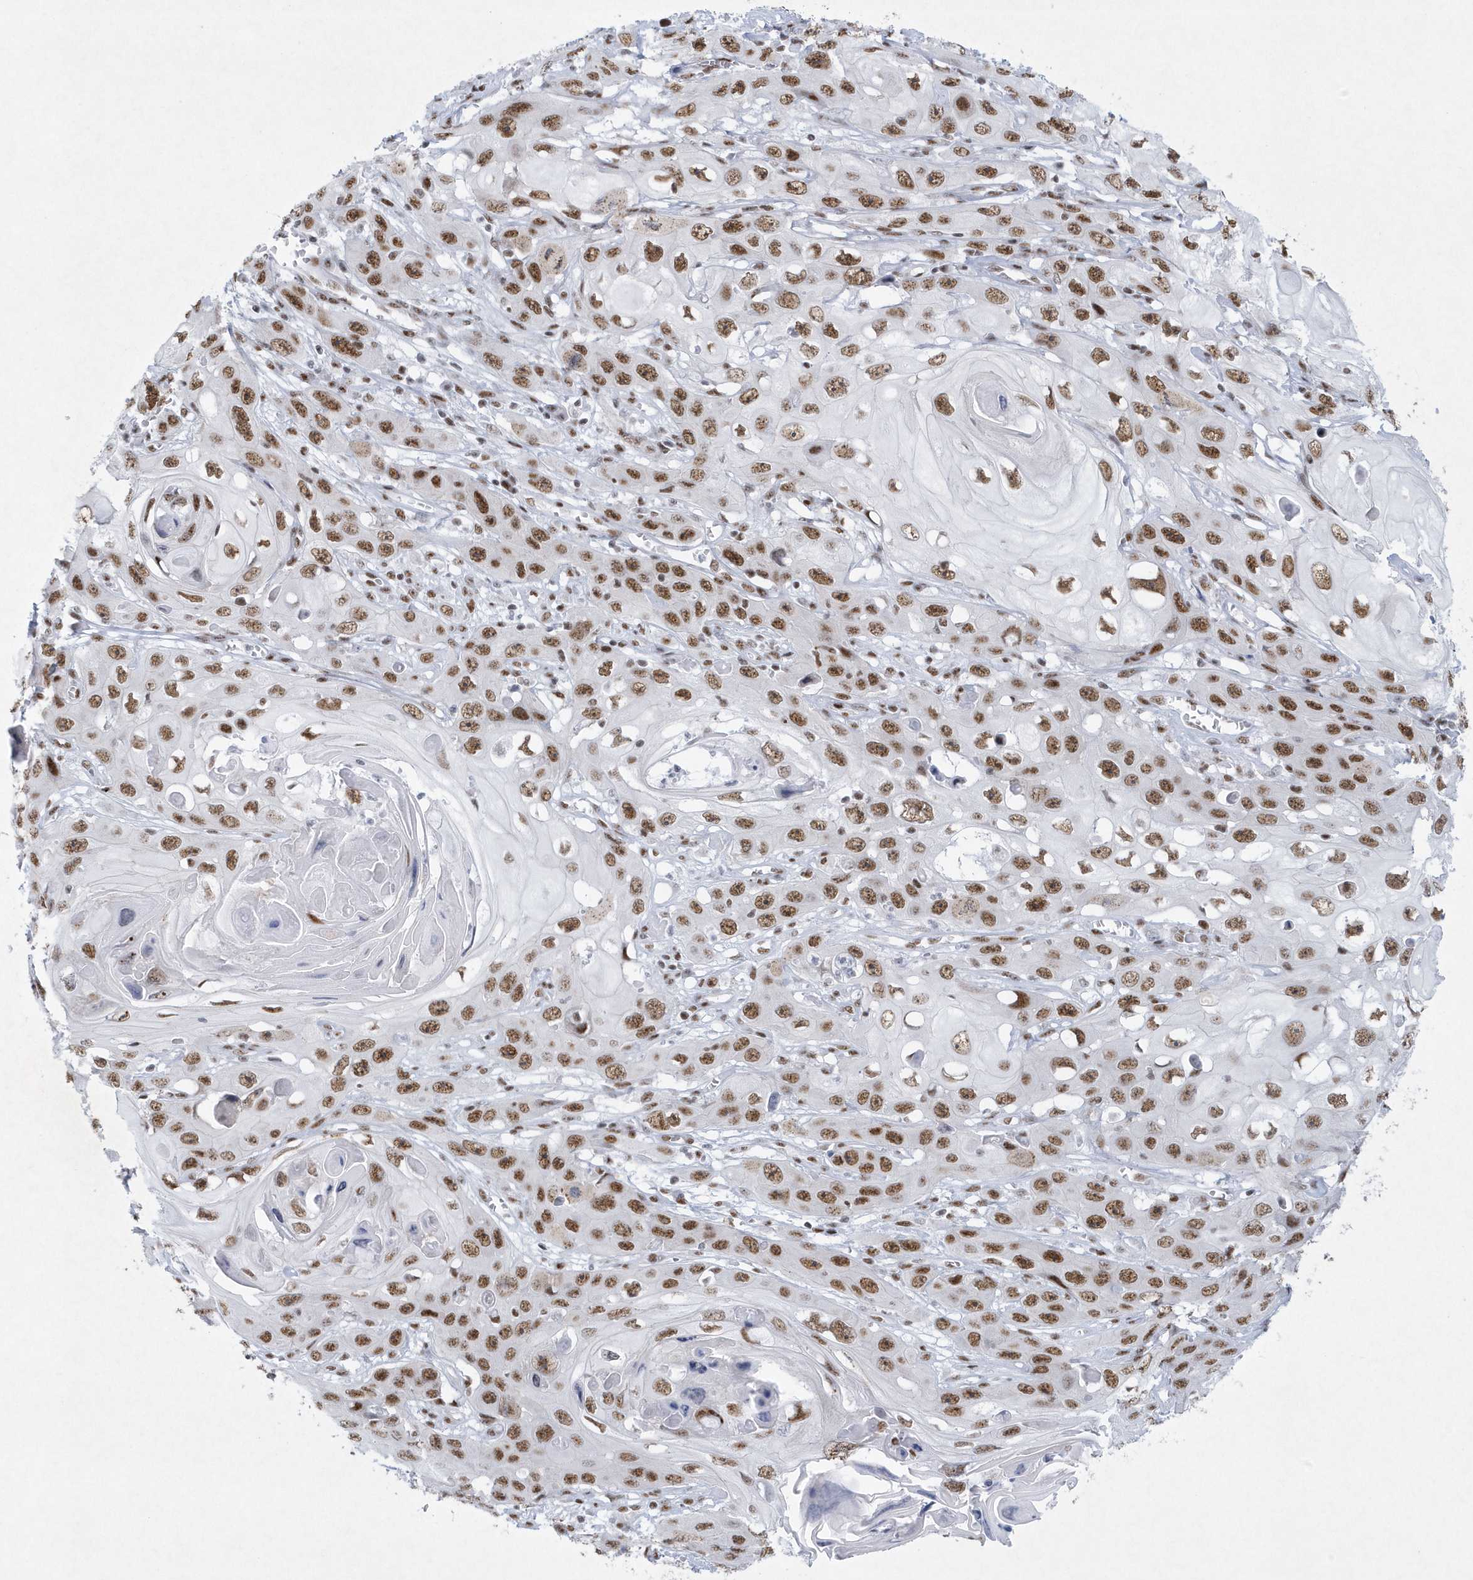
{"staining": {"intensity": "moderate", "quantity": ">75%", "location": "nuclear"}, "tissue": "skin cancer", "cell_type": "Tumor cells", "image_type": "cancer", "snomed": [{"axis": "morphology", "description": "Squamous cell carcinoma, NOS"}, {"axis": "topography", "description": "Skin"}], "caption": "Immunohistochemistry of squamous cell carcinoma (skin) demonstrates medium levels of moderate nuclear staining in approximately >75% of tumor cells.", "gene": "DCLRE1A", "patient": {"sex": "male", "age": 55}}